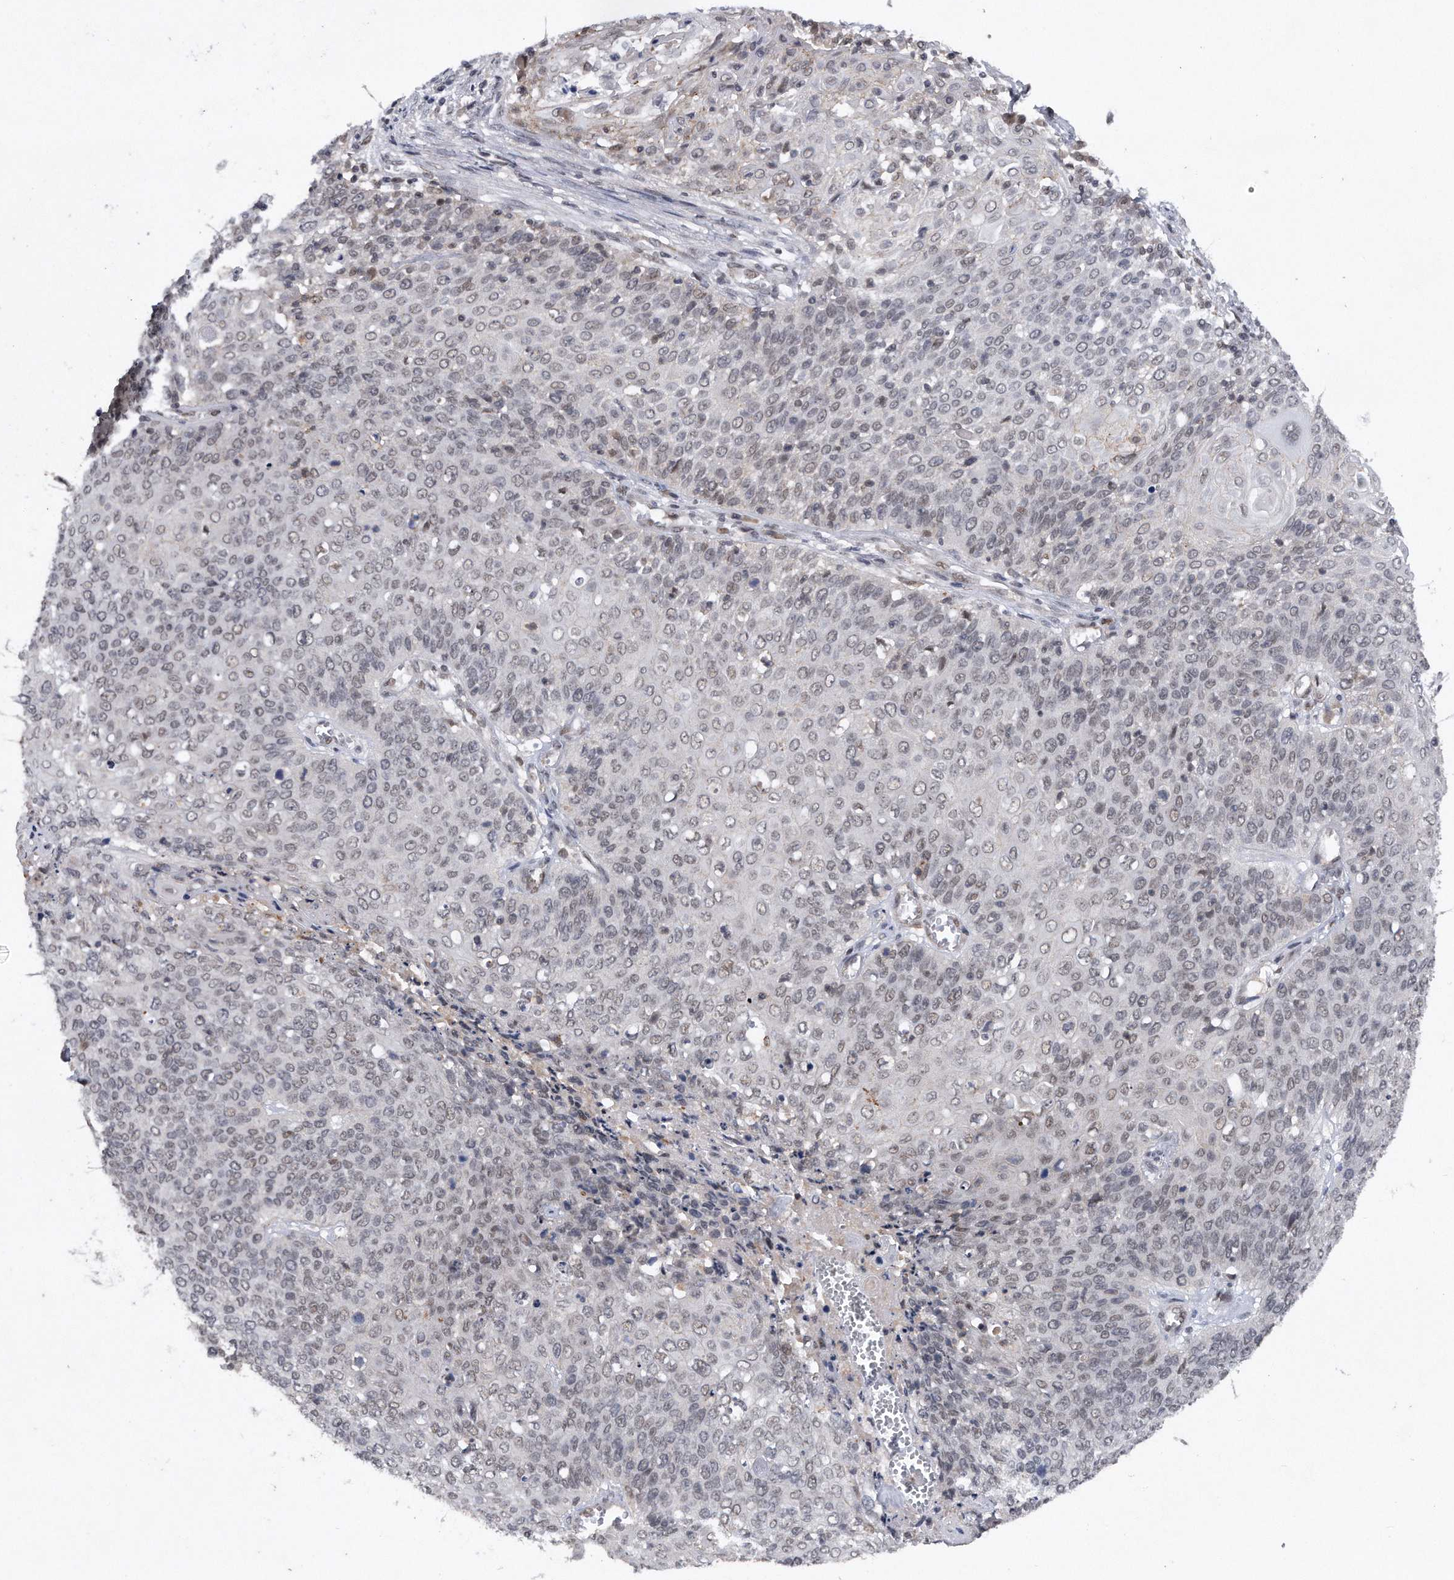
{"staining": {"intensity": "weak", "quantity": "<25%", "location": "nuclear"}, "tissue": "cervical cancer", "cell_type": "Tumor cells", "image_type": "cancer", "snomed": [{"axis": "morphology", "description": "Squamous cell carcinoma, NOS"}, {"axis": "topography", "description": "Cervix"}], "caption": "Human squamous cell carcinoma (cervical) stained for a protein using immunohistochemistry (IHC) demonstrates no positivity in tumor cells.", "gene": "VIRMA", "patient": {"sex": "female", "age": 39}}